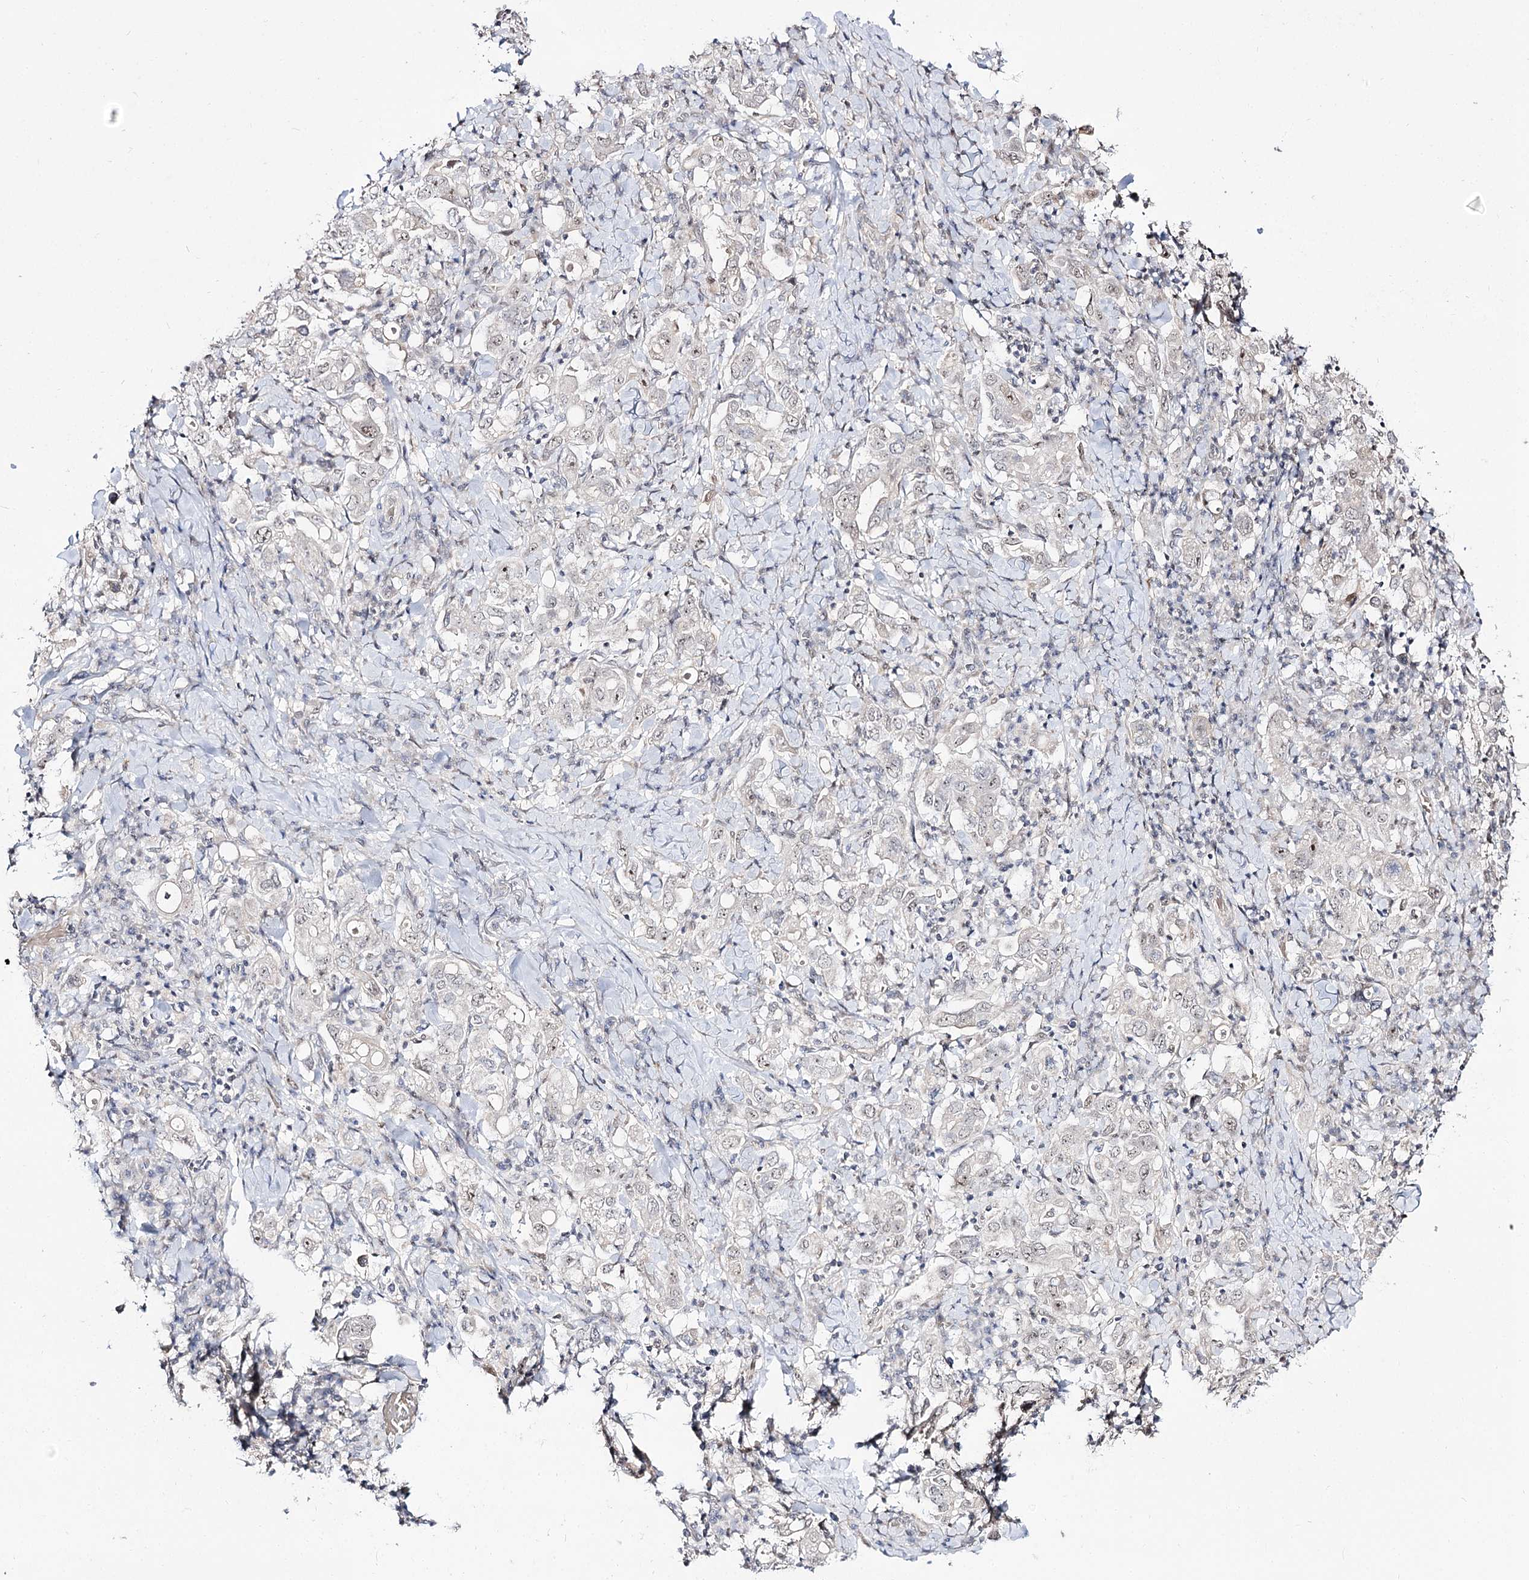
{"staining": {"intensity": "negative", "quantity": "none", "location": "none"}, "tissue": "stomach cancer", "cell_type": "Tumor cells", "image_type": "cancer", "snomed": [{"axis": "morphology", "description": "Adenocarcinoma, NOS"}, {"axis": "topography", "description": "Stomach, upper"}], "caption": "This image is of stomach adenocarcinoma stained with immunohistochemistry (IHC) to label a protein in brown with the nuclei are counter-stained blue. There is no staining in tumor cells.", "gene": "RRP9", "patient": {"sex": "male", "age": 62}}